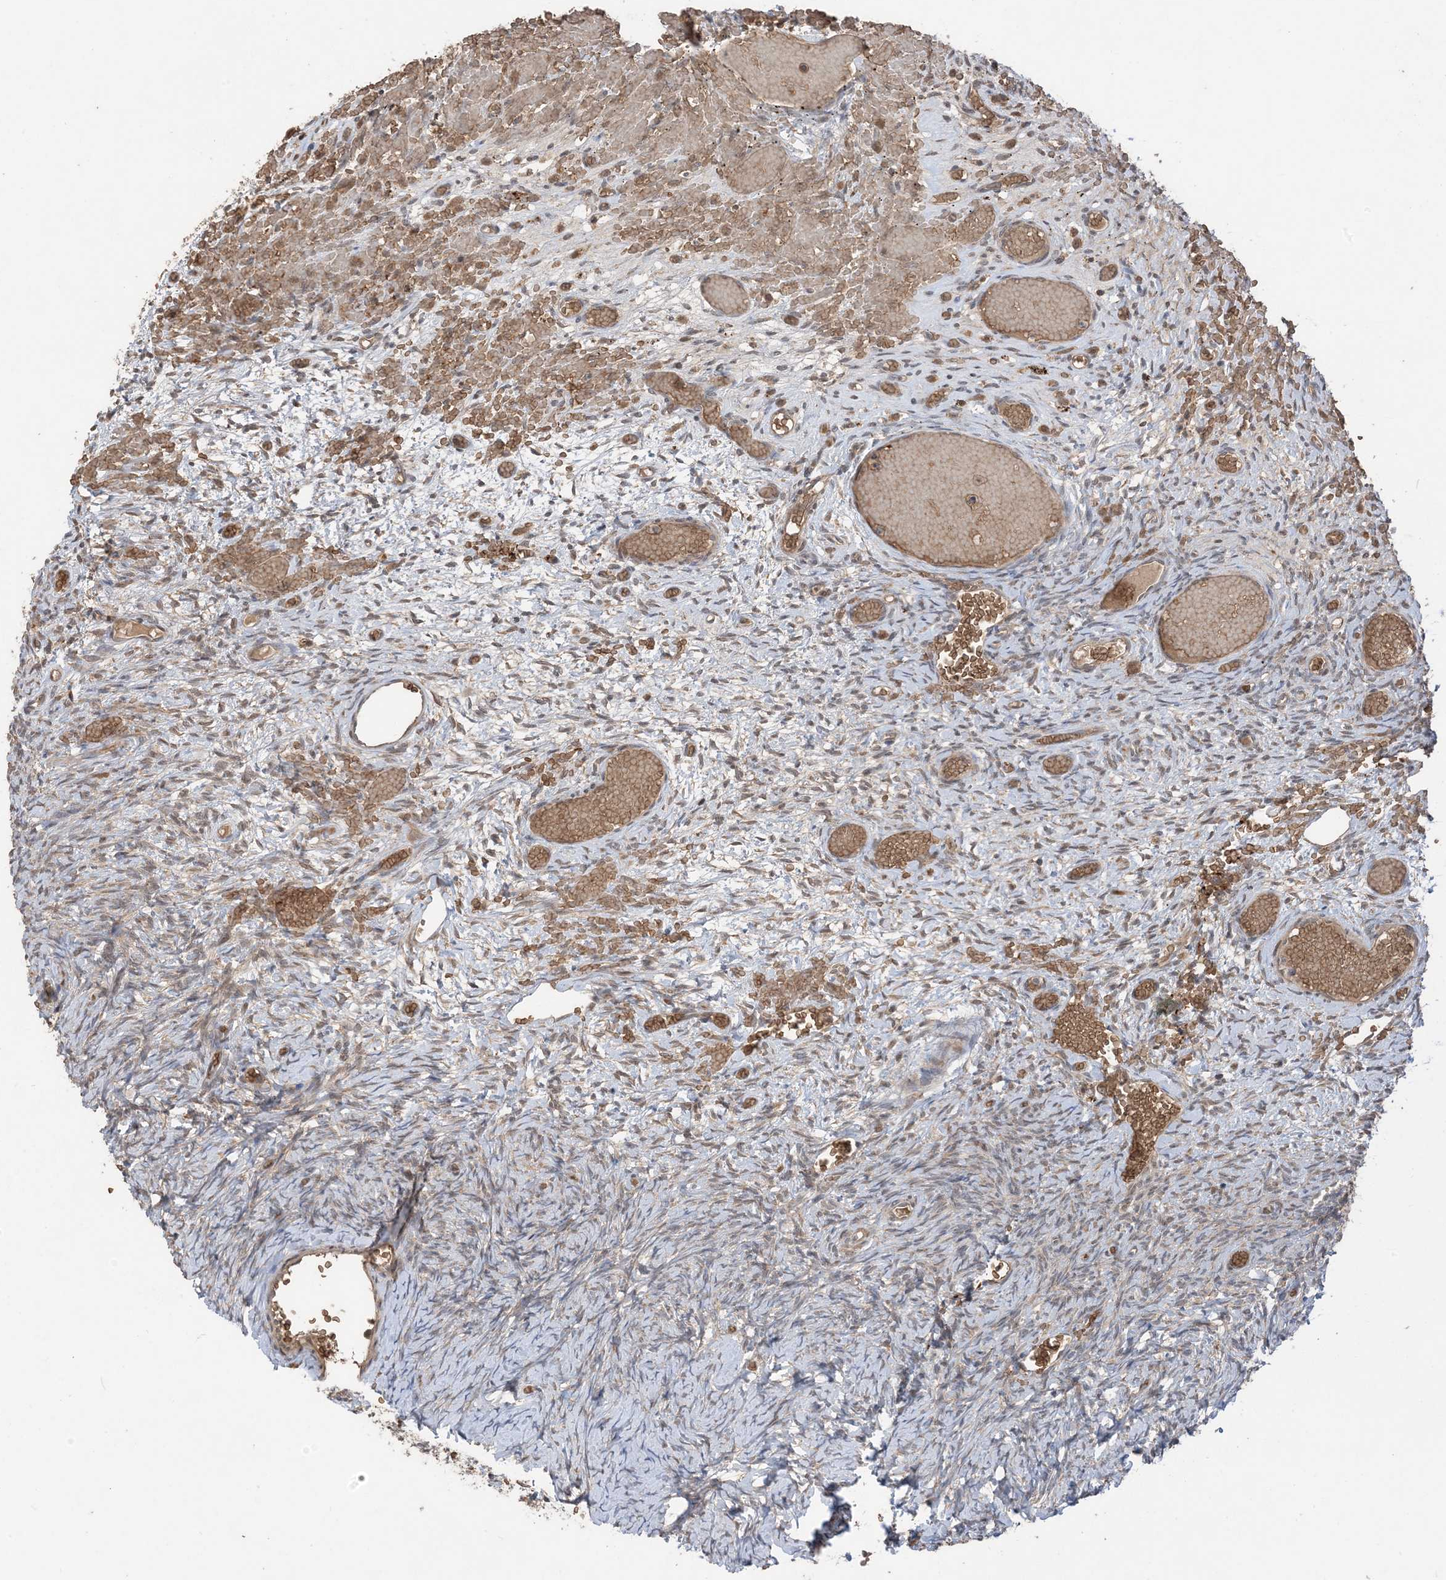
{"staining": {"intensity": "weak", "quantity": "<25%", "location": "cytoplasmic/membranous"}, "tissue": "ovary", "cell_type": "Ovarian stroma cells", "image_type": "normal", "snomed": [{"axis": "morphology", "description": "Adenocarcinoma, NOS"}, {"axis": "topography", "description": "Endometrium"}], "caption": "Immunohistochemistry (IHC) image of benign ovary: ovary stained with DAB displays no significant protein positivity in ovarian stroma cells.", "gene": "PUSL1", "patient": {"sex": "female", "age": 32}}